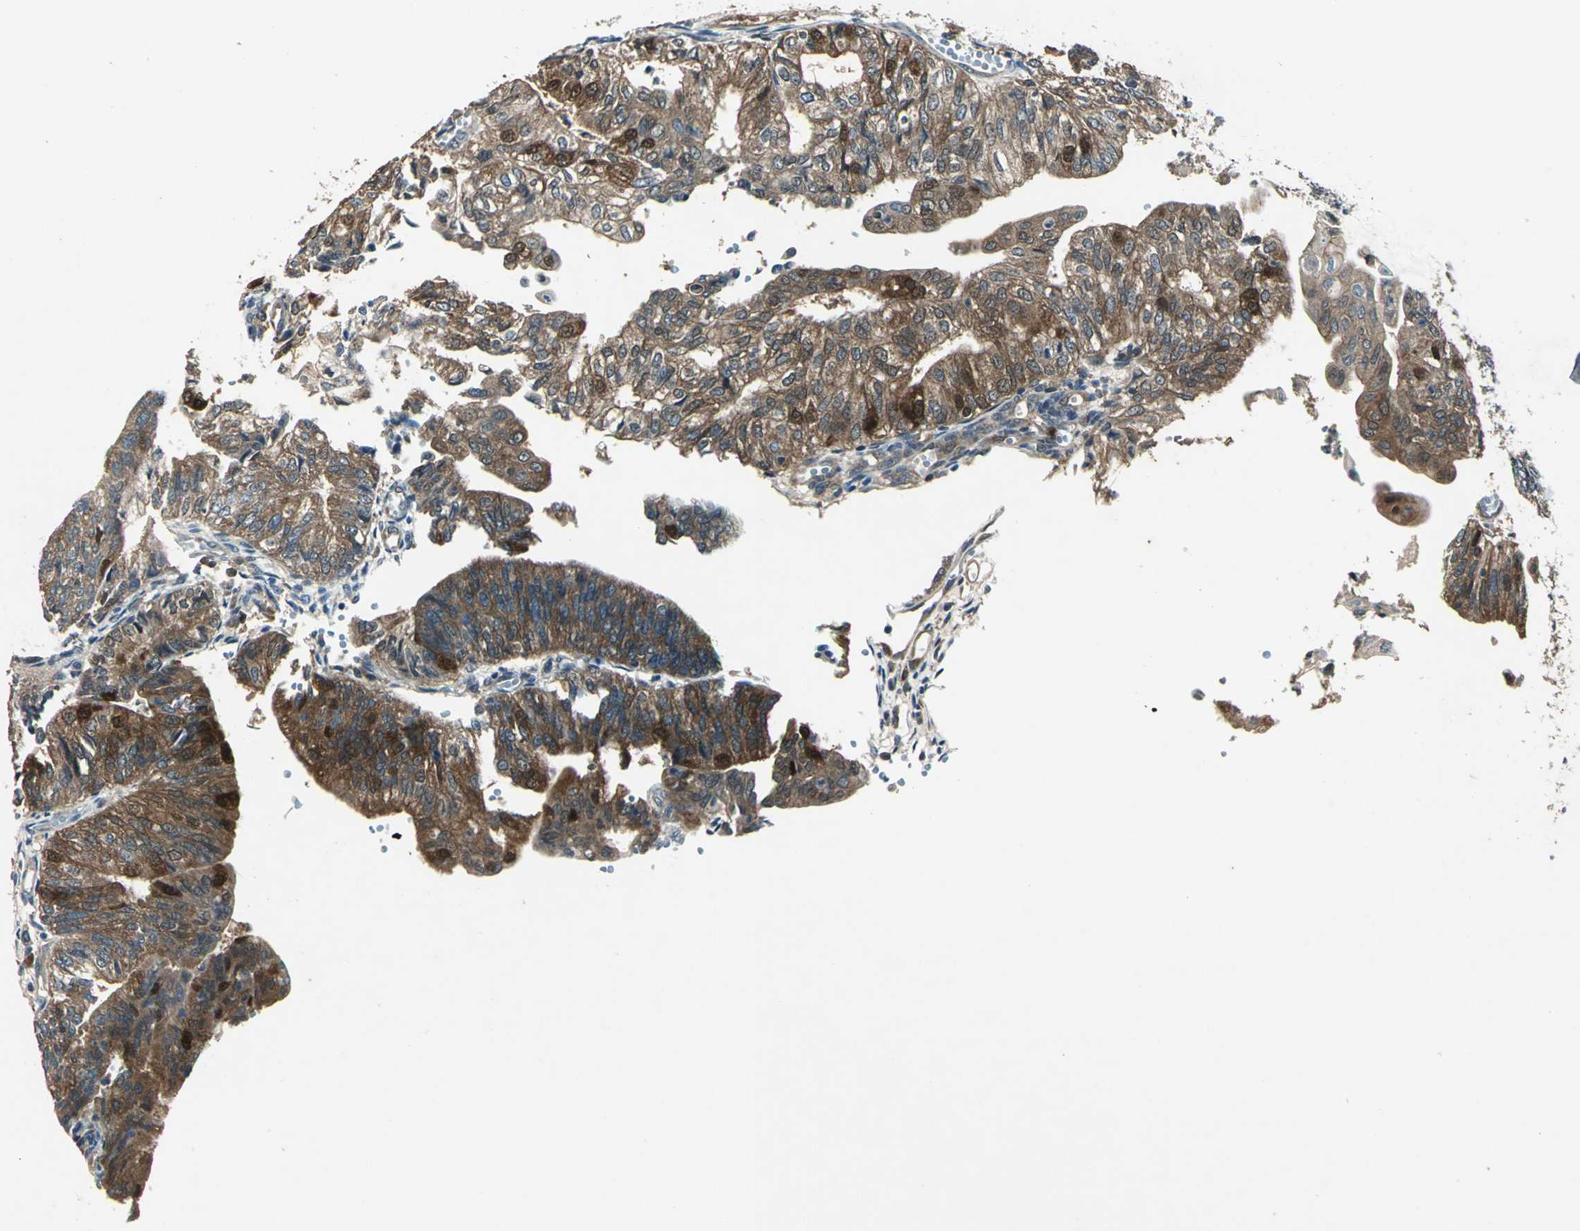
{"staining": {"intensity": "moderate", "quantity": ">75%", "location": "cytoplasmic/membranous,nuclear"}, "tissue": "endometrial cancer", "cell_type": "Tumor cells", "image_type": "cancer", "snomed": [{"axis": "morphology", "description": "Adenocarcinoma, NOS"}, {"axis": "topography", "description": "Endometrium"}], "caption": "Human endometrial cancer (adenocarcinoma) stained with a protein marker shows moderate staining in tumor cells.", "gene": "RRM2B", "patient": {"sex": "female", "age": 59}}